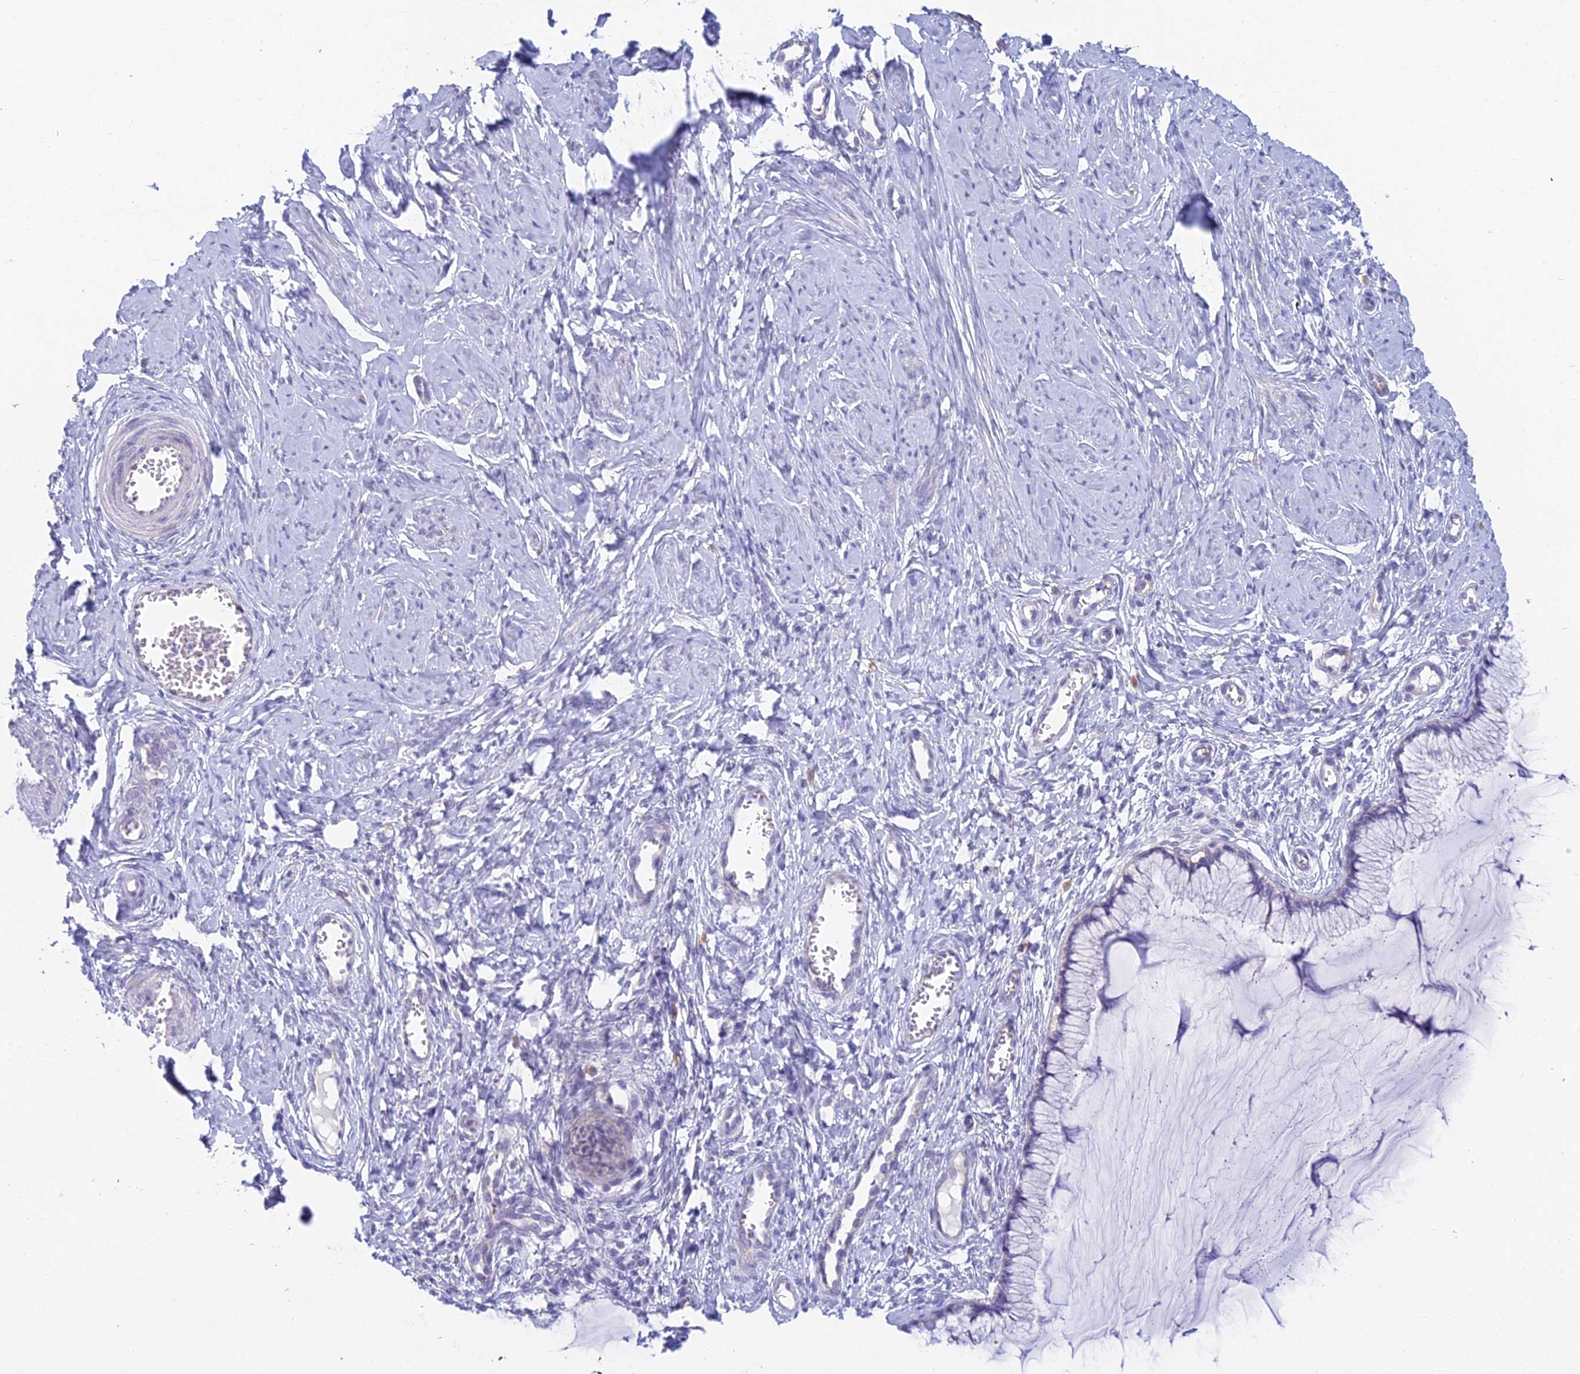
{"staining": {"intensity": "negative", "quantity": "none", "location": "none"}, "tissue": "cervix", "cell_type": "Glandular cells", "image_type": "normal", "snomed": [{"axis": "morphology", "description": "Normal tissue, NOS"}, {"axis": "morphology", "description": "Adenocarcinoma, NOS"}, {"axis": "topography", "description": "Cervix"}], "caption": "Immunohistochemistry (IHC) histopathology image of benign cervix: human cervix stained with DAB reveals no significant protein staining in glandular cells.", "gene": "ZNF564", "patient": {"sex": "female", "age": 29}}